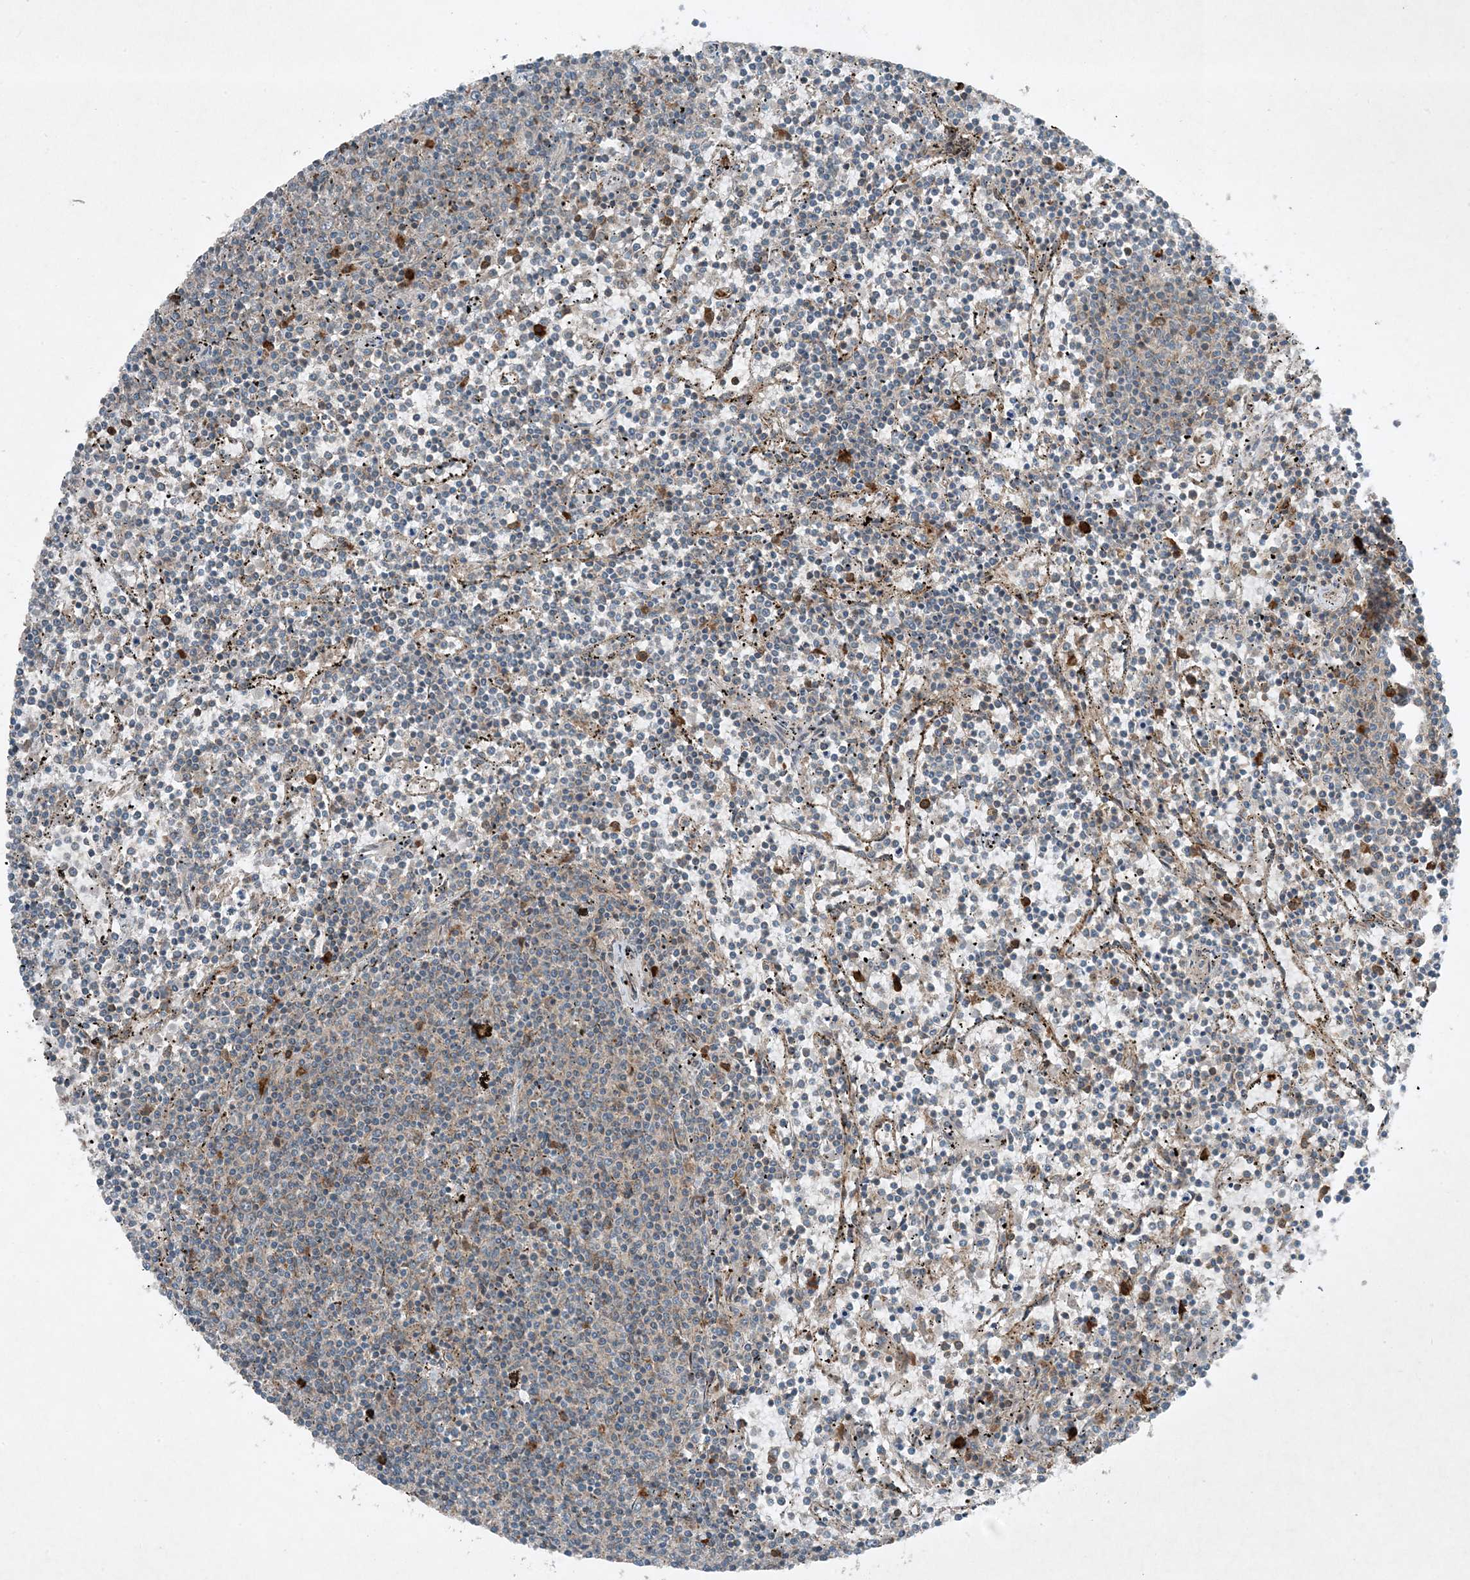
{"staining": {"intensity": "weak", "quantity": "25%-75%", "location": "cytoplasmic/membranous"}, "tissue": "lymphoma", "cell_type": "Tumor cells", "image_type": "cancer", "snomed": [{"axis": "morphology", "description": "Malignant lymphoma, non-Hodgkin's type, Low grade"}, {"axis": "topography", "description": "Spleen"}], "caption": "Human low-grade malignant lymphoma, non-Hodgkin's type stained with a brown dye reveals weak cytoplasmic/membranous positive staining in approximately 25%-75% of tumor cells.", "gene": "MITD1", "patient": {"sex": "female", "age": 50}}